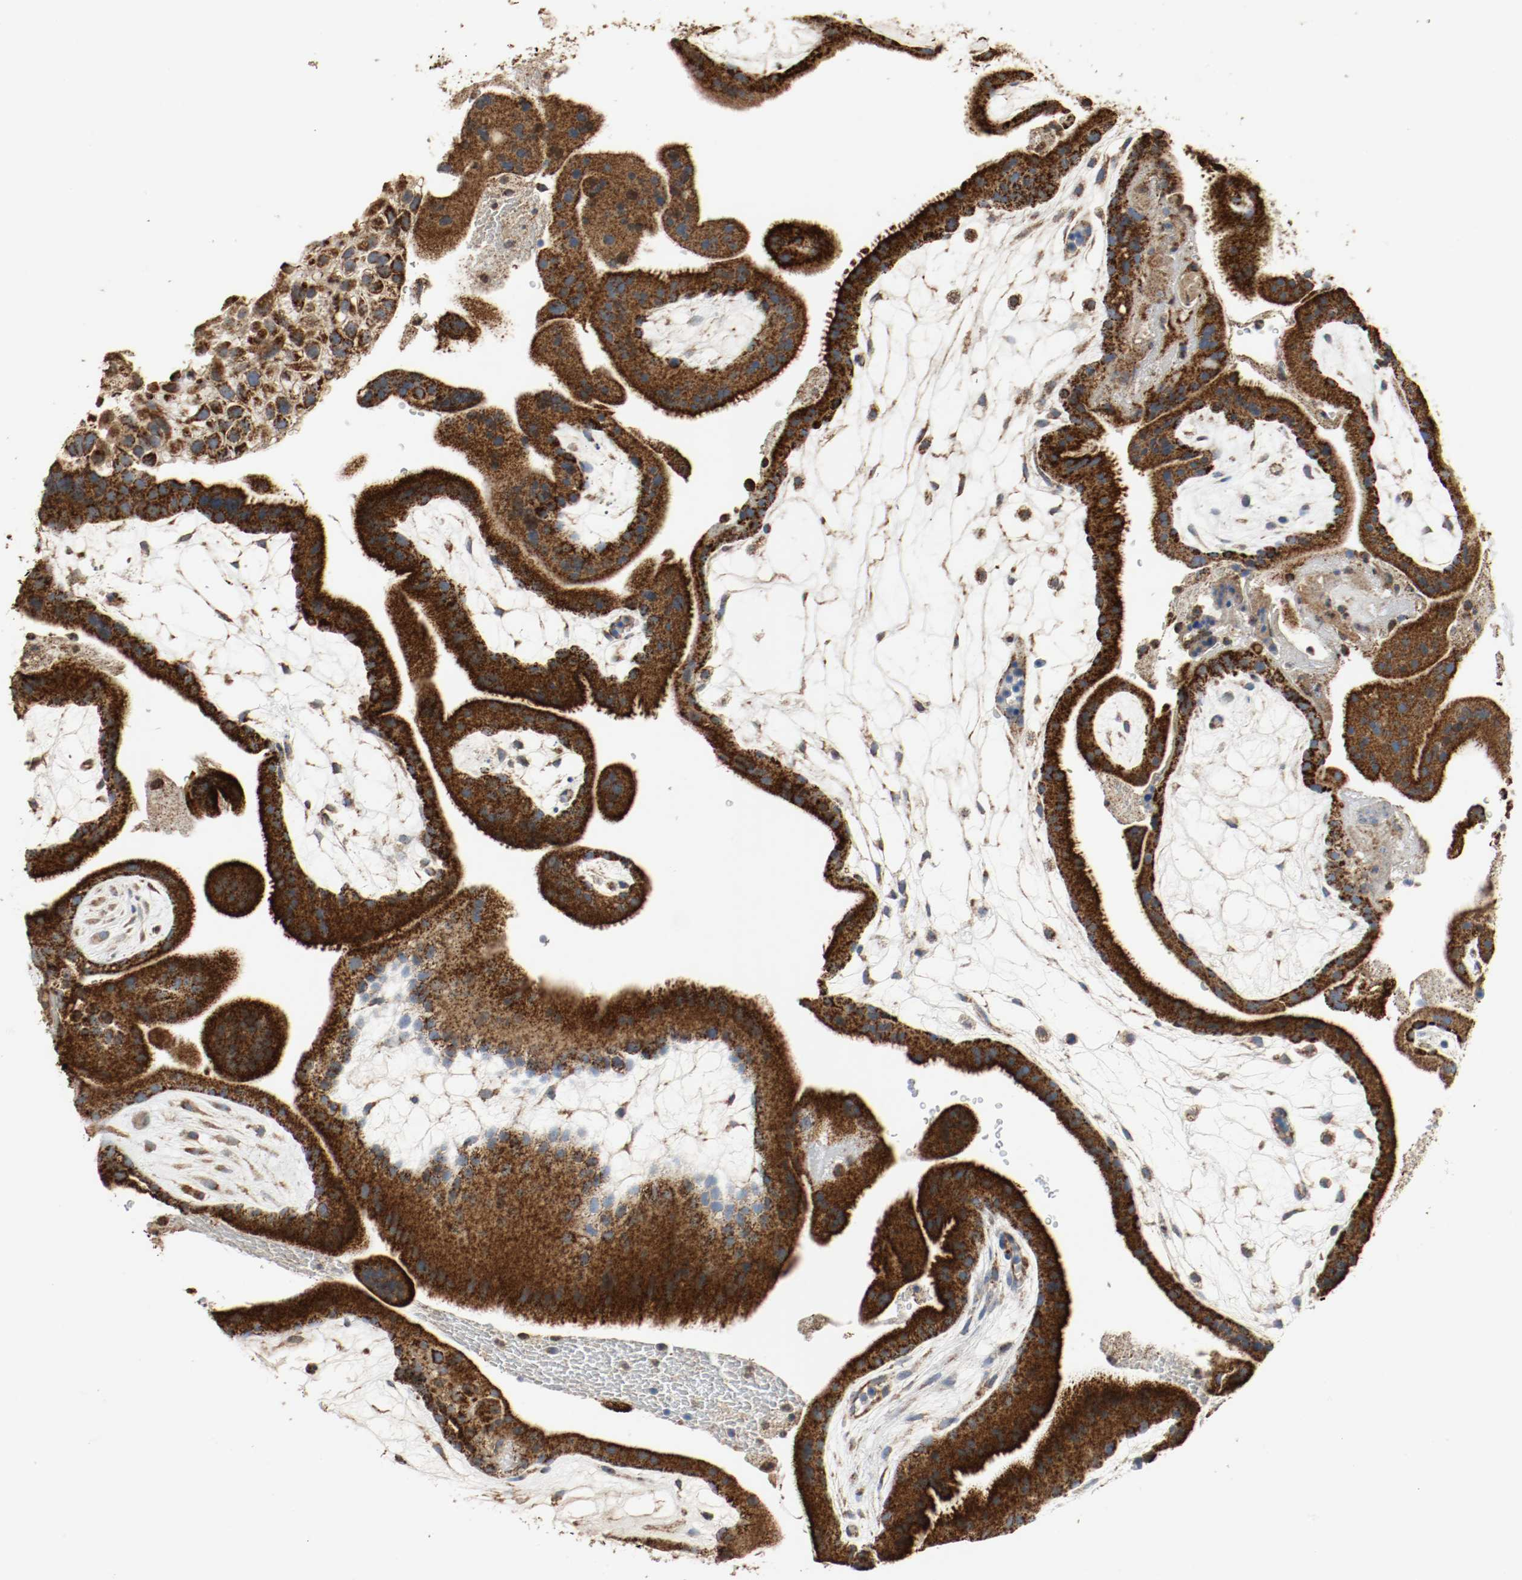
{"staining": {"intensity": "strong", "quantity": ">75%", "location": "cytoplasmic/membranous"}, "tissue": "placenta", "cell_type": "Decidual cells", "image_type": "normal", "snomed": [{"axis": "morphology", "description": "Normal tissue, NOS"}, {"axis": "topography", "description": "Placenta"}], "caption": "A brown stain shows strong cytoplasmic/membranous positivity of a protein in decidual cells of benign human placenta. The staining is performed using DAB (3,3'-diaminobenzidine) brown chromogen to label protein expression. The nuclei are counter-stained blue using hematoxylin.", "gene": "ALDH4A1", "patient": {"sex": "female", "age": 19}}